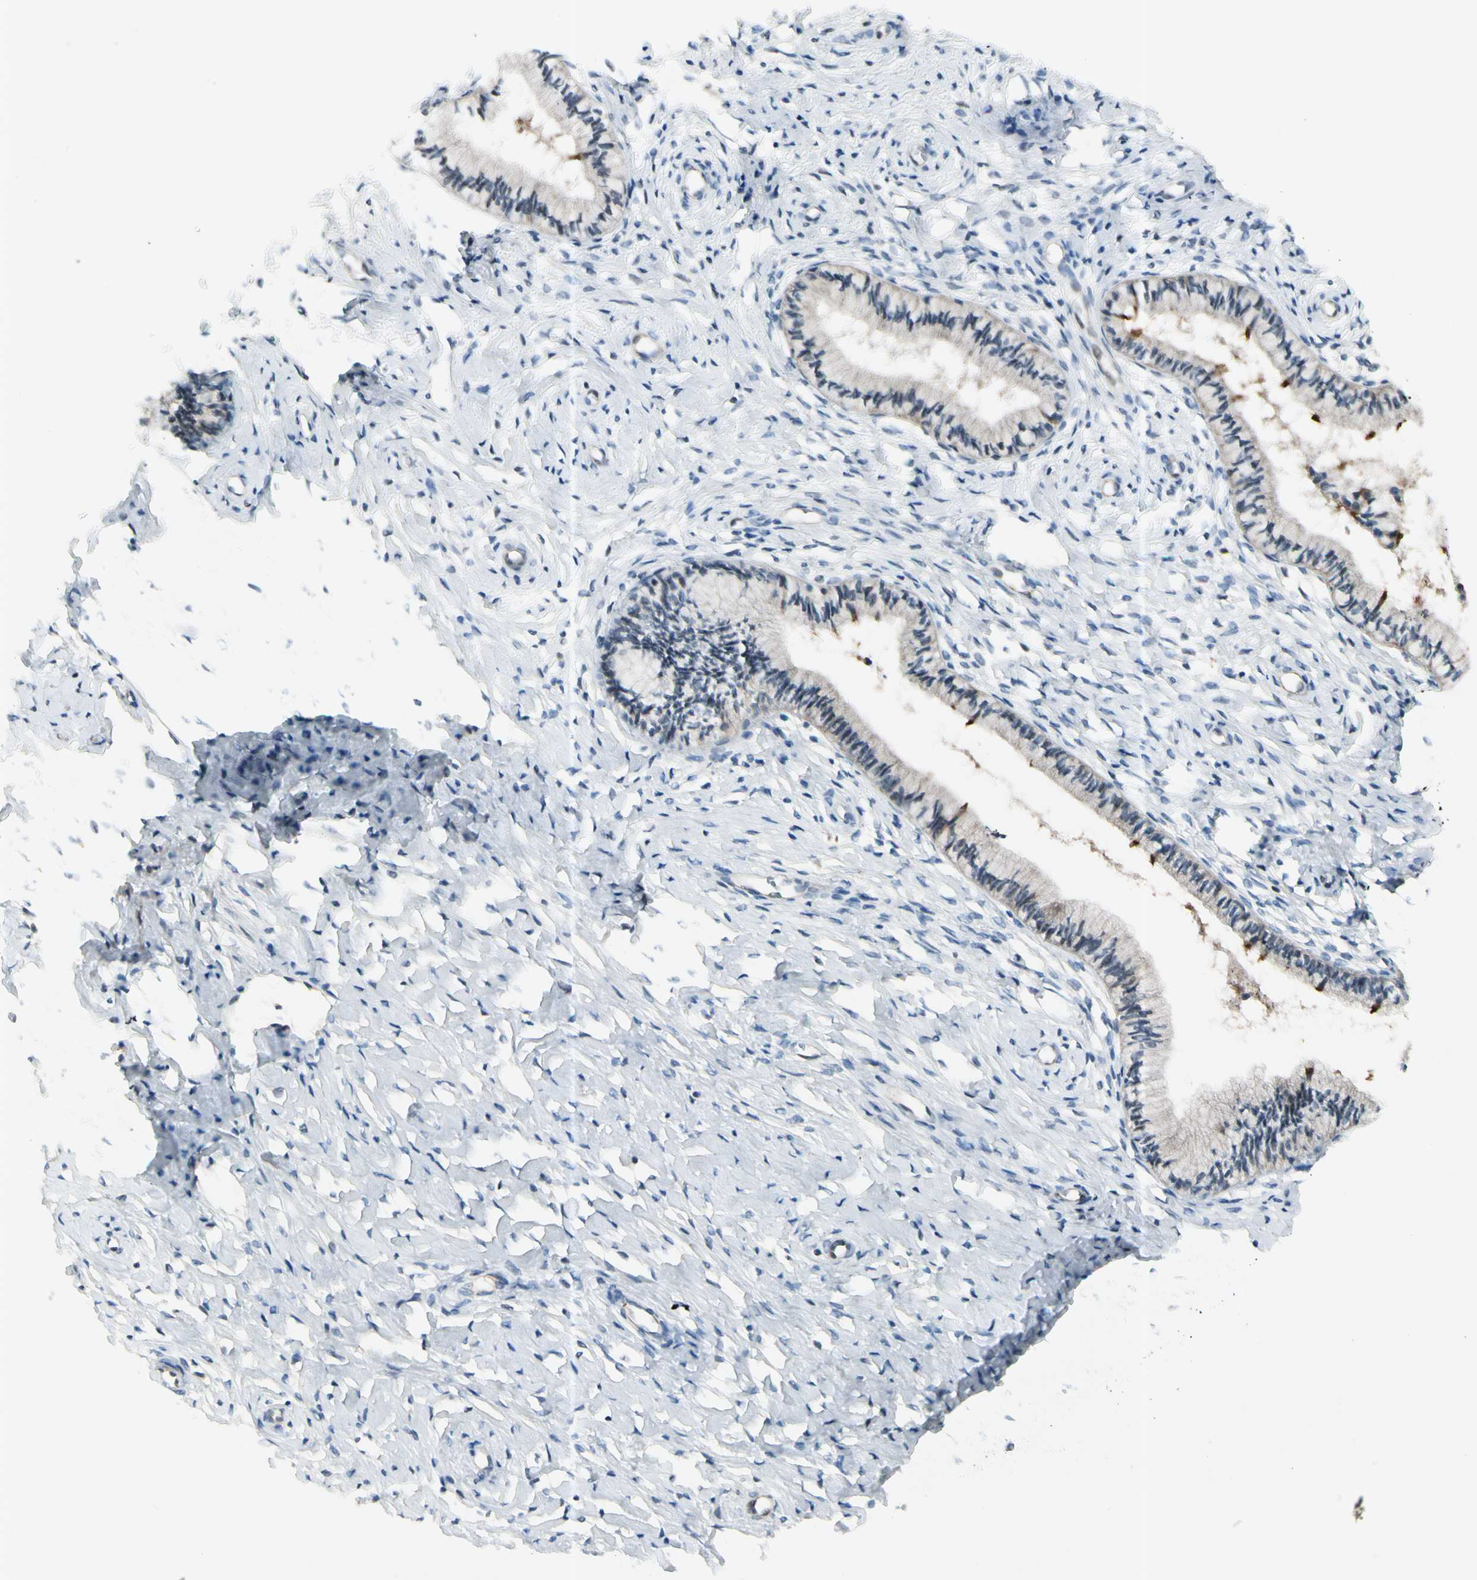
{"staining": {"intensity": "weak", "quantity": "25%-75%", "location": "cytoplasmic/membranous"}, "tissue": "cervix", "cell_type": "Glandular cells", "image_type": "normal", "snomed": [{"axis": "morphology", "description": "Normal tissue, NOS"}, {"axis": "topography", "description": "Cervix"}], "caption": "Cervix stained with immunohistochemistry (IHC) demonstrates weak cytoplasmic/membranous positivity in about 25%-75% of glandular cells.", "gene": "CYP2E1", "patient": {"sex": "female", "age": 46}}